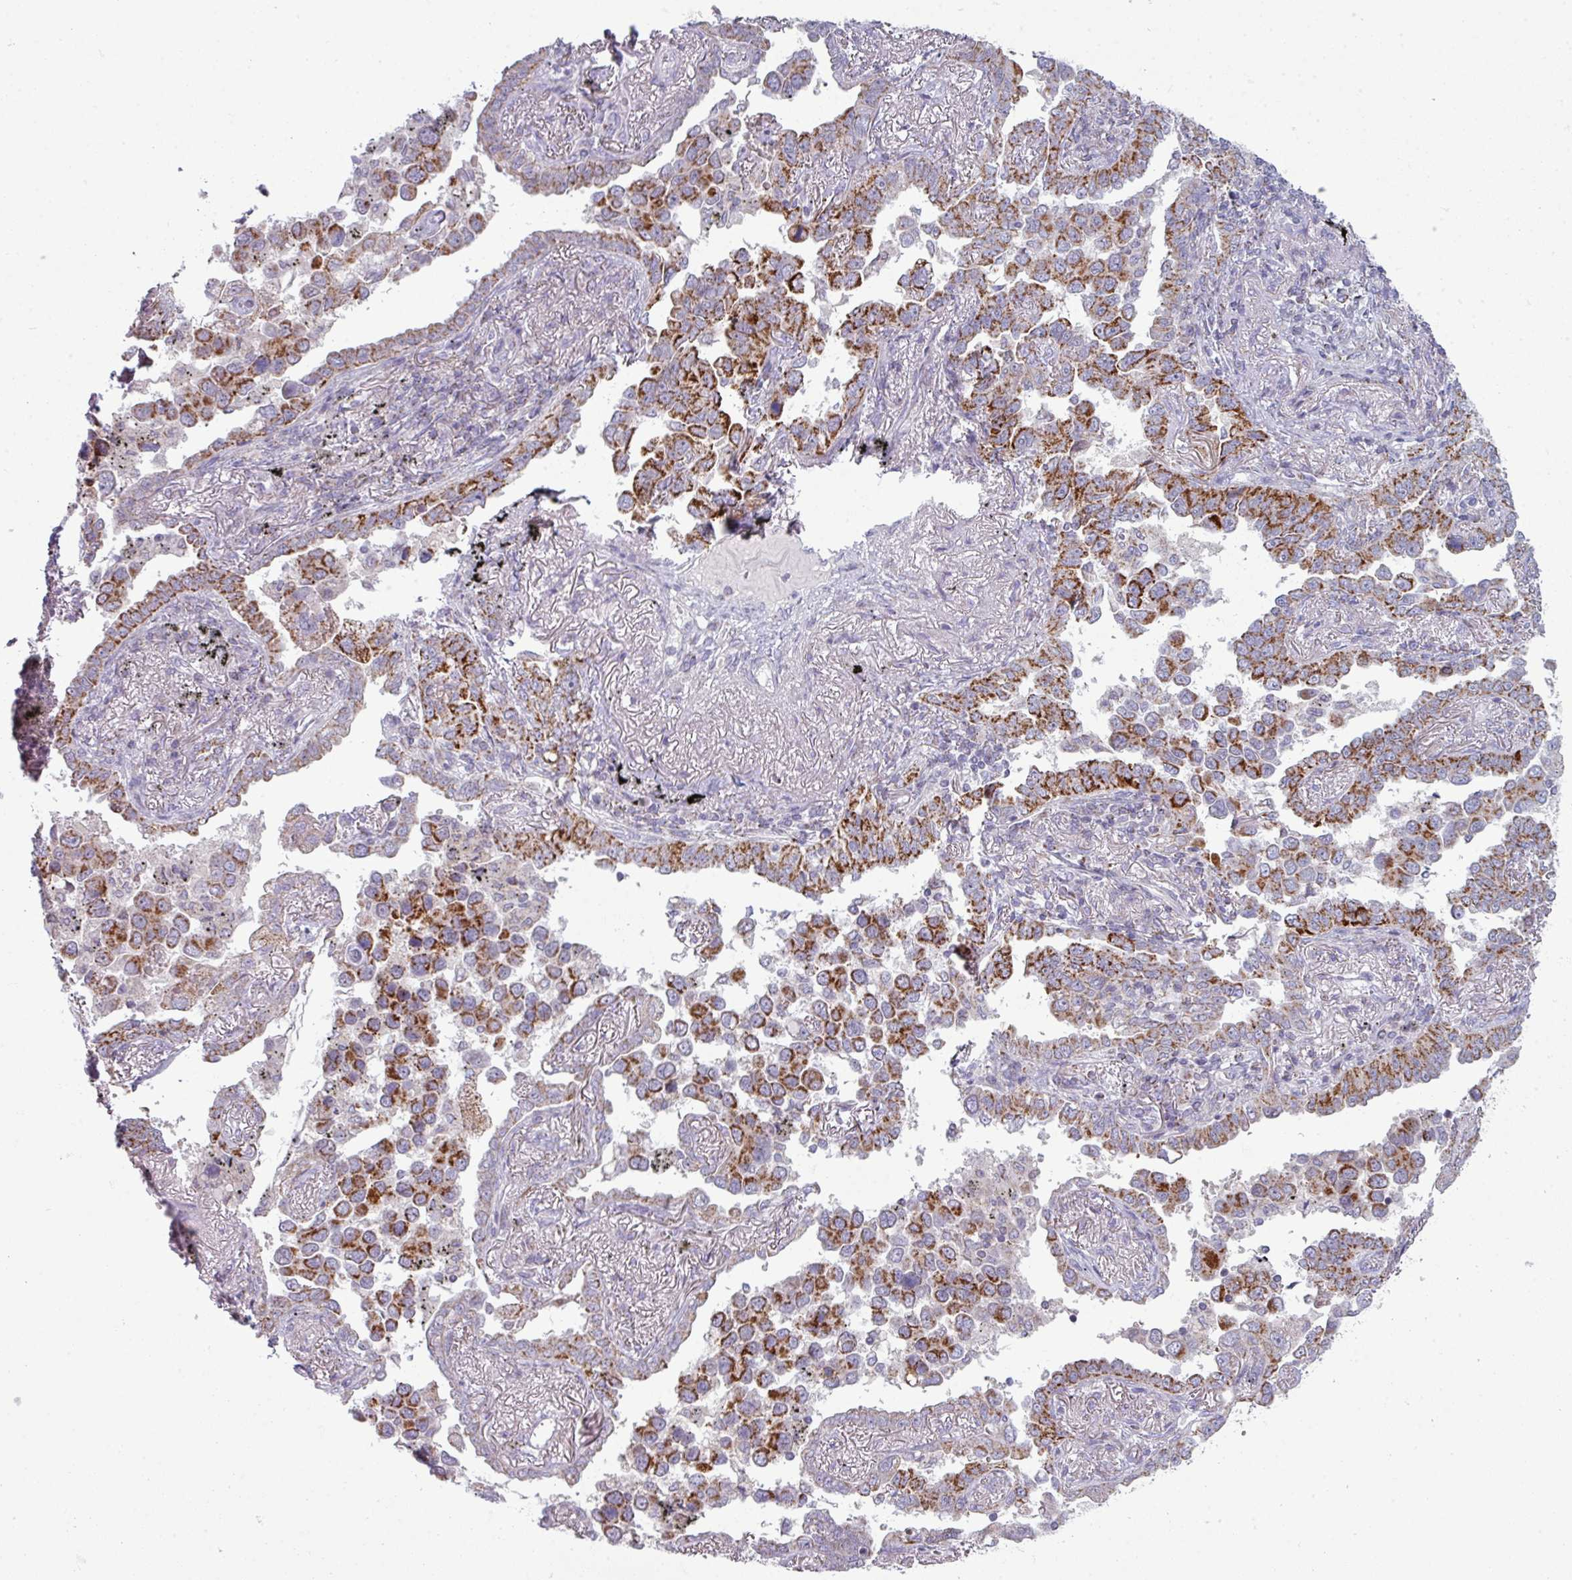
{"staining": {"intensity": "strong", "quantity": ">75%", "location": "cytoplasmic/membranous"}, "tissue": "lung cancer", "cell_type": "Tumor cells", "image_type": "cancer", "snomed": [{"axis": "morphology", "description": "Adenocarcinoma, NOS"}, {"axis": "topography", "description": "Lung"}], "caption": "Adenocarcinoma (lung) was stained to show a protein in brown. There is high levels of strong cytoplasmic/membranous expression in about >75% of tumor cells.", "gene": "ZNF615", "patient": {"sex": "male", "age": 67}}